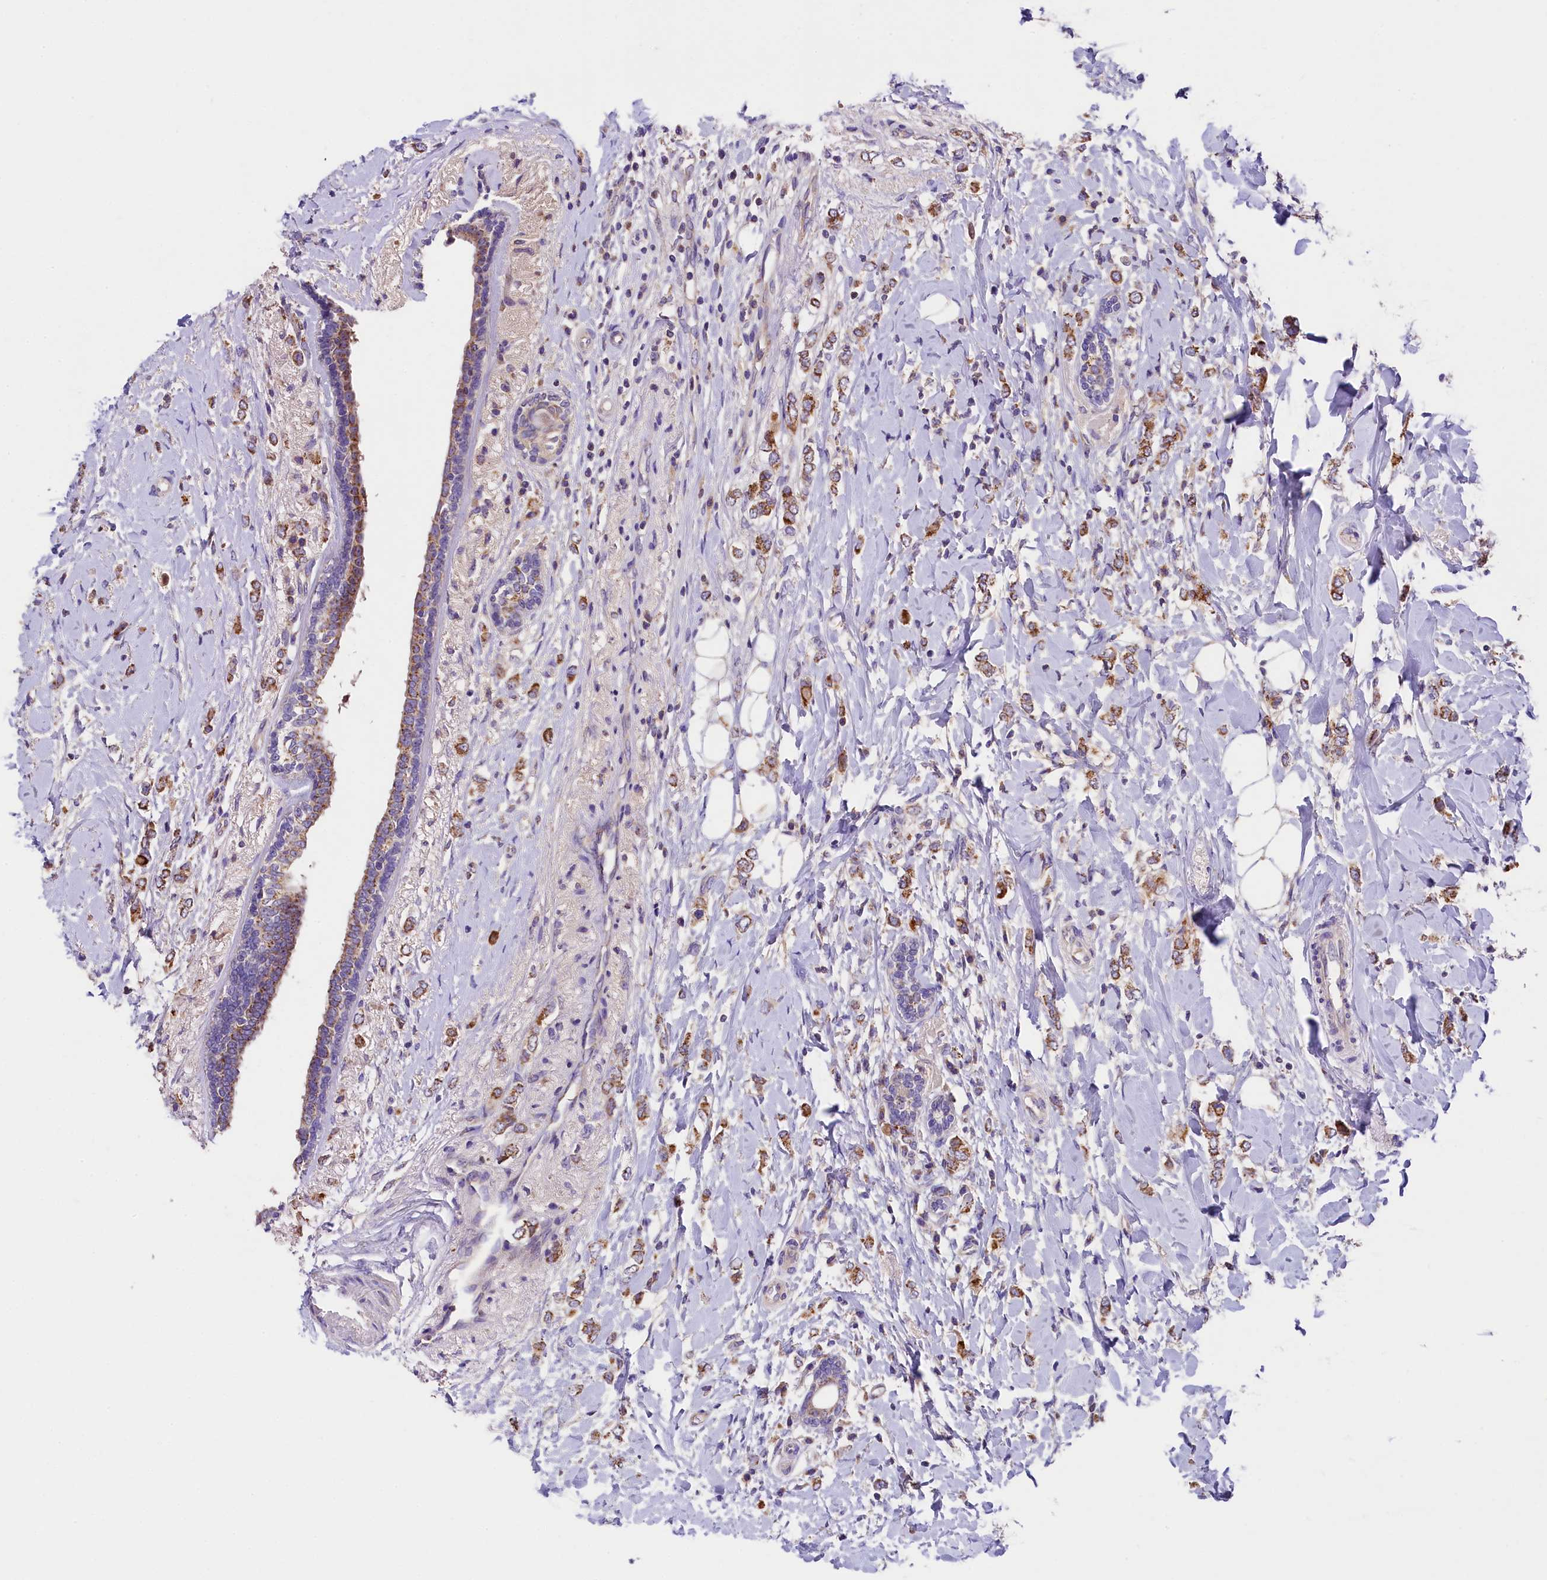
{"staining": {"intensity": "strong", "quantity": ">75%", "location": "cytoplasmic/membranous"}, "tissue": "breast cancer", "cell_type": "Tumor cells", "image_type": "cancer", "snomed": [{"axis": "morphology", "description": "Normal tissue, NOS"}, {"axis": "morphology", "description": "Lobular carcinoma"}, {"axis": "topography", "description": "Breast"}], "caption": "A micrograph of breast lobular carcinoma stained for a protein exhibits strong cytoplasmic/membranous brown staining in tumor cells. (IHC, brightfield microscopy, high magnification).", "gene": "PMPCB", "patient": {"sex": "female", "age": 47}}